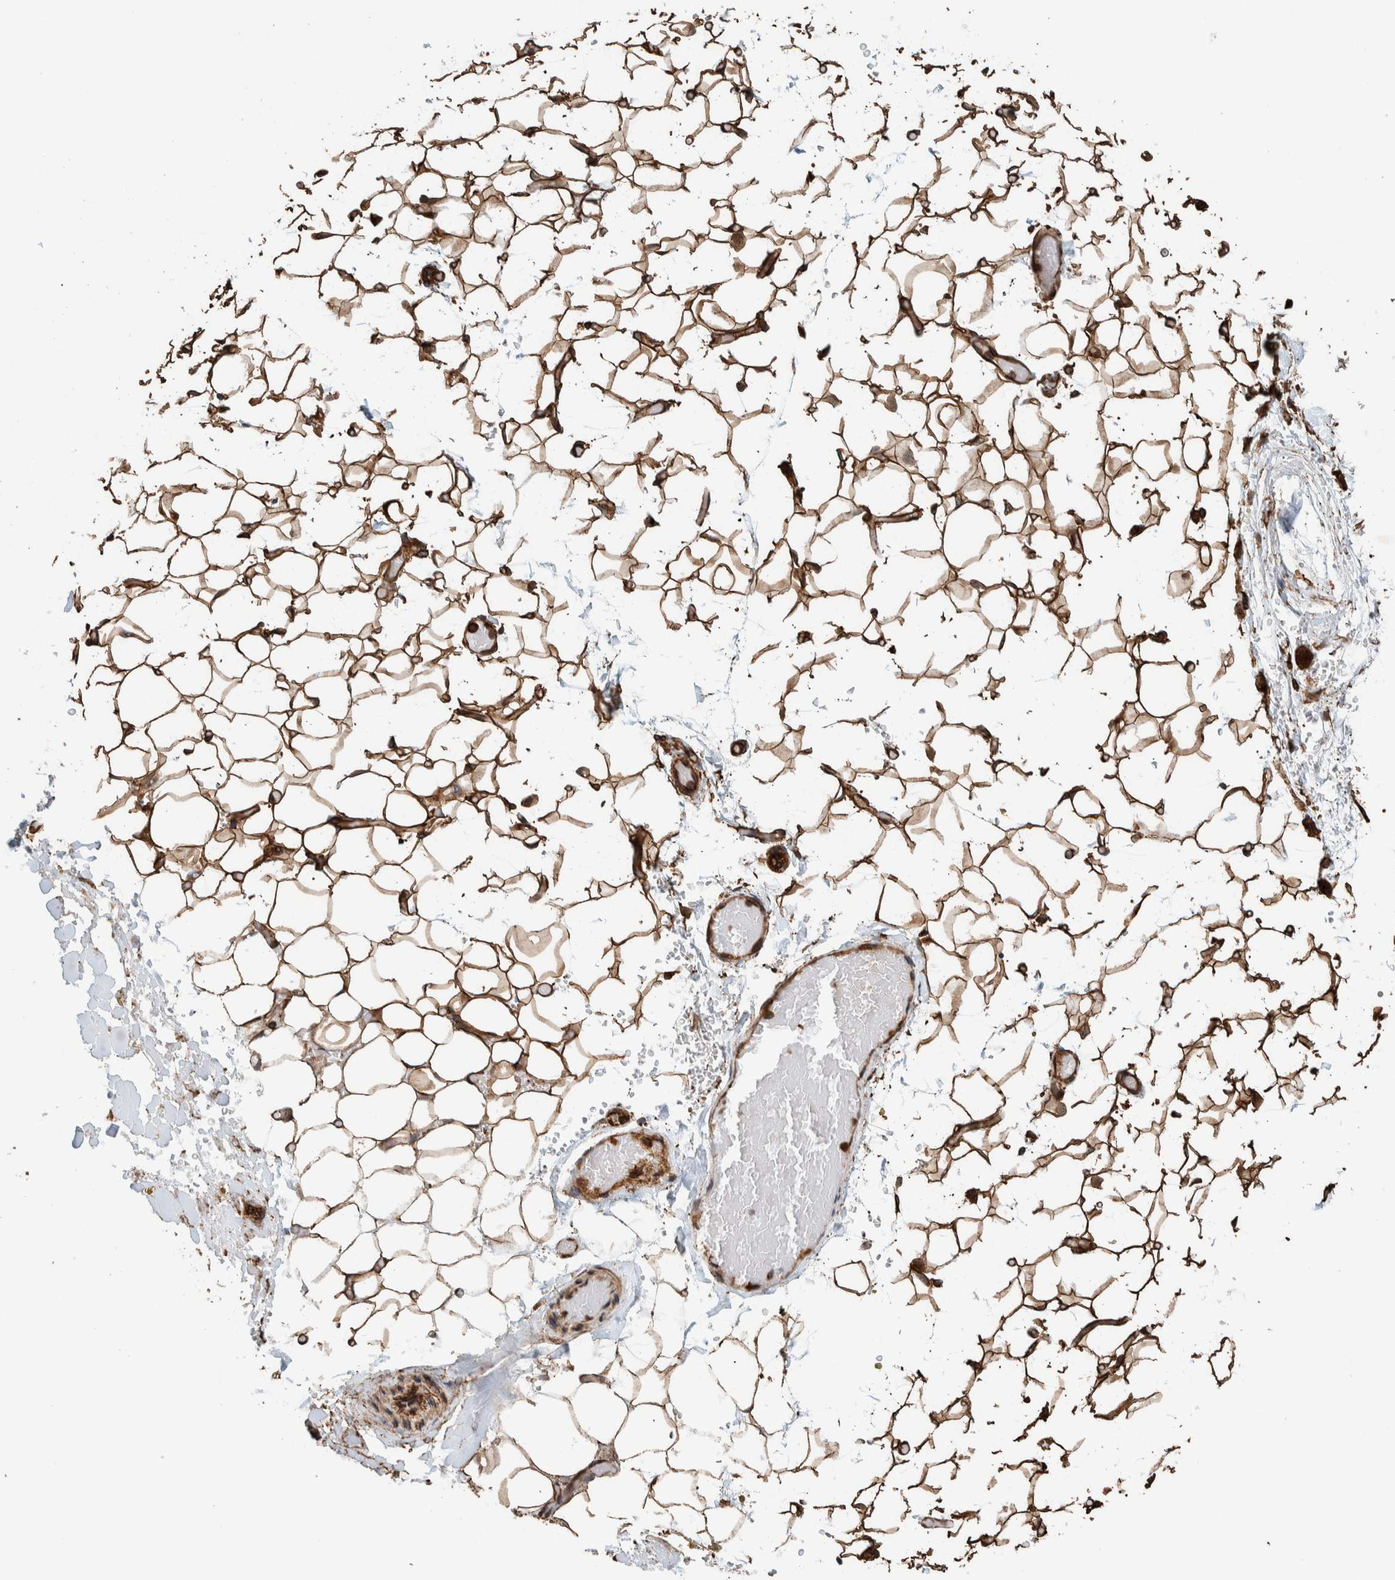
{"staining": {"intensity": "strong", "quantity": ">75%", "location": "cytoplasmic/membranous"}, "tissue": "adipose tissue", "cell_type": "Adipocytes", "image_type": "normal", "snomed": [{"axis": "morphology", "description": "Normal tissue, NOS"}, {"axis": "topography", "description": "Kidney"}, {"axis": "topography", "description": "Peripheral nerve tissue"}], "caption": "This photomicrograph demonstrates IHC staining of normal human adipose tissue, with high strong cytoplasmic/membranous expression in approximately >75% of adipocytes.", "gene": "PKD1L1", "patient": {"sex": "male", "age": 7}}